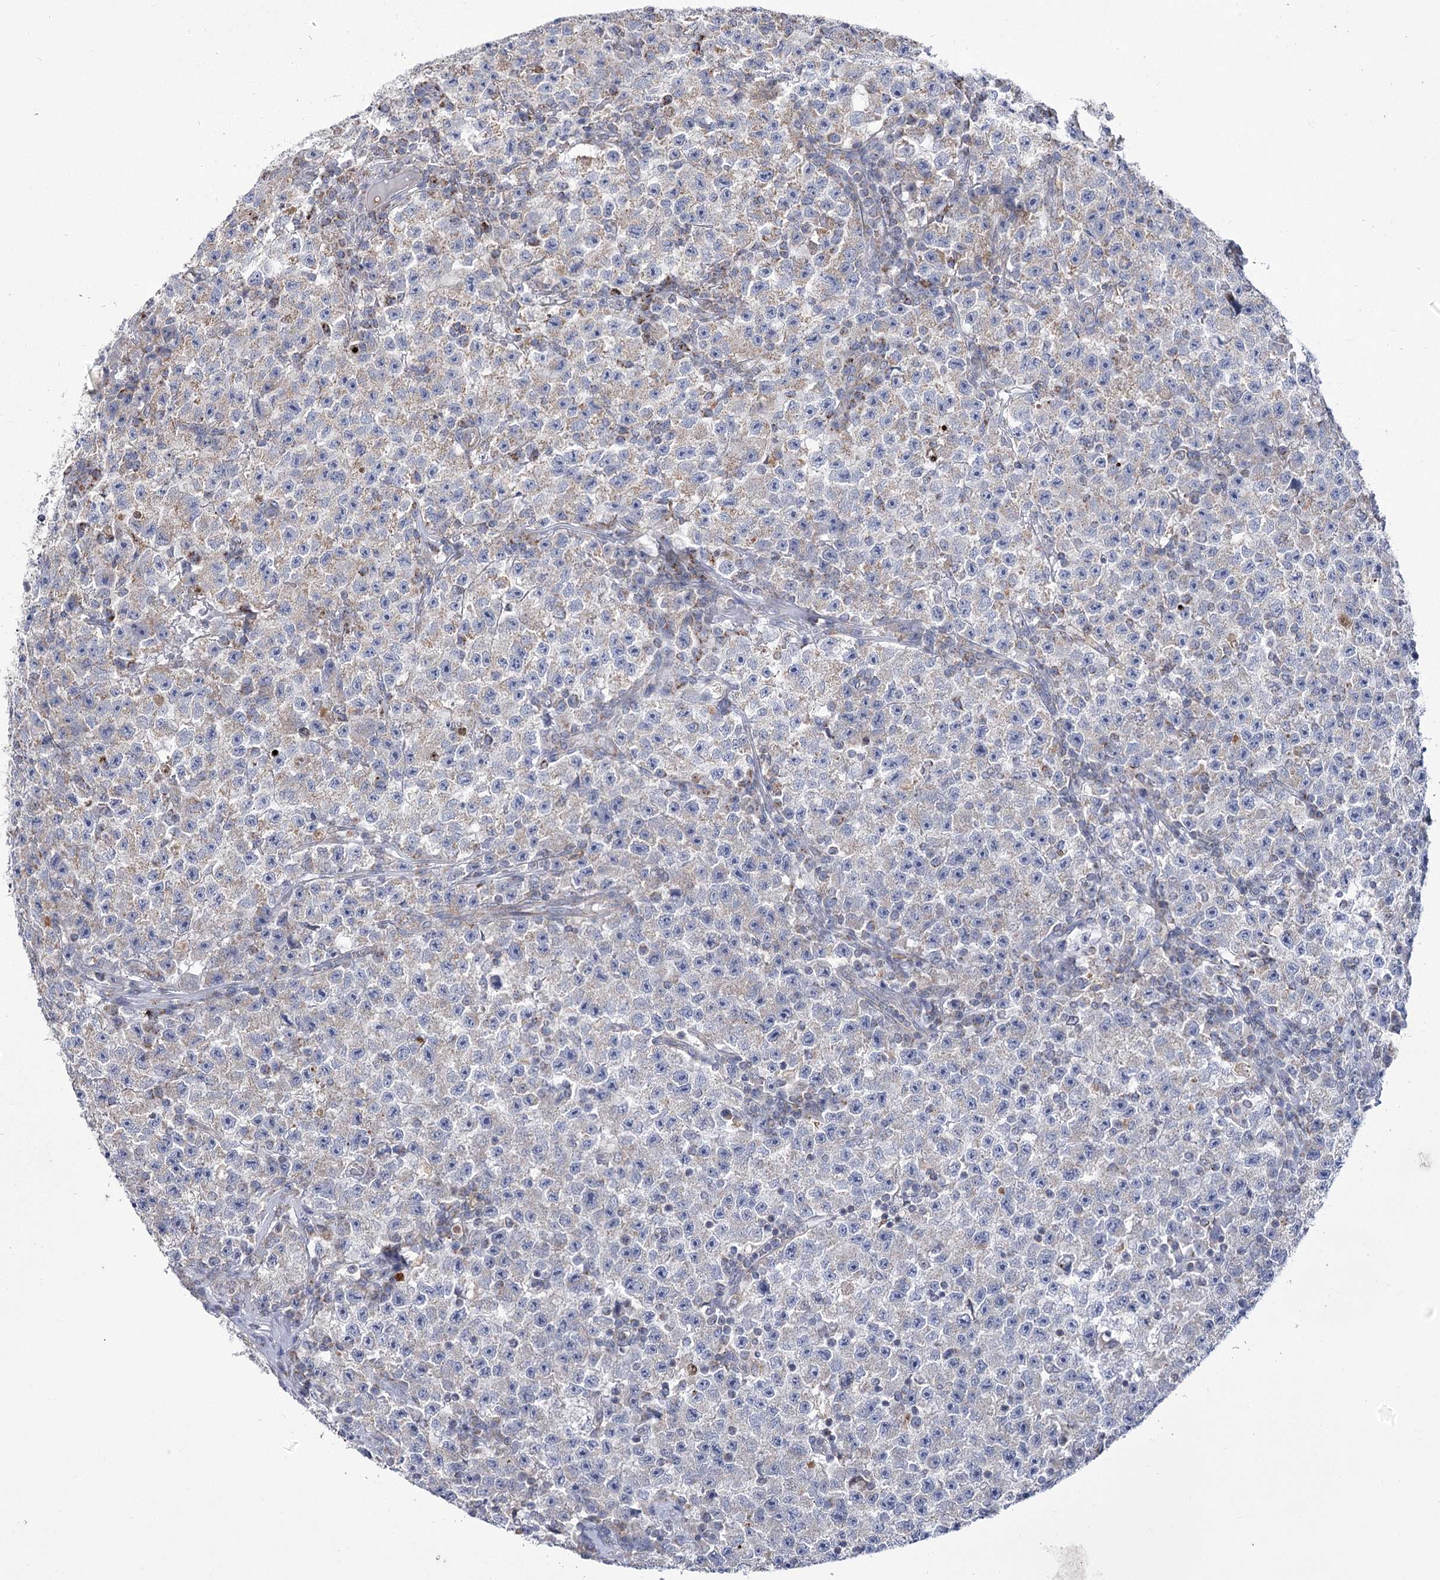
{"staining": {"intensity": "weak", "quantity": "<25%", "location": "cytoplasmic/membranous"}, "tissue": "testis cancer", "cell_type": "Tumor cells", "image_type": "cancer", "snomed": [{"axis": "morphology", "description": "Seminoma, NOS"}, {"axis": "topography", "description": "Testis"}], "caption": "Immunohistochemistry histopathology image of human seminoma (testis) stained for a protein (brown), which displays no positivity in tumor cells.", "gene": "PDHB", "patient": {"sex": "male", "age": 22}}